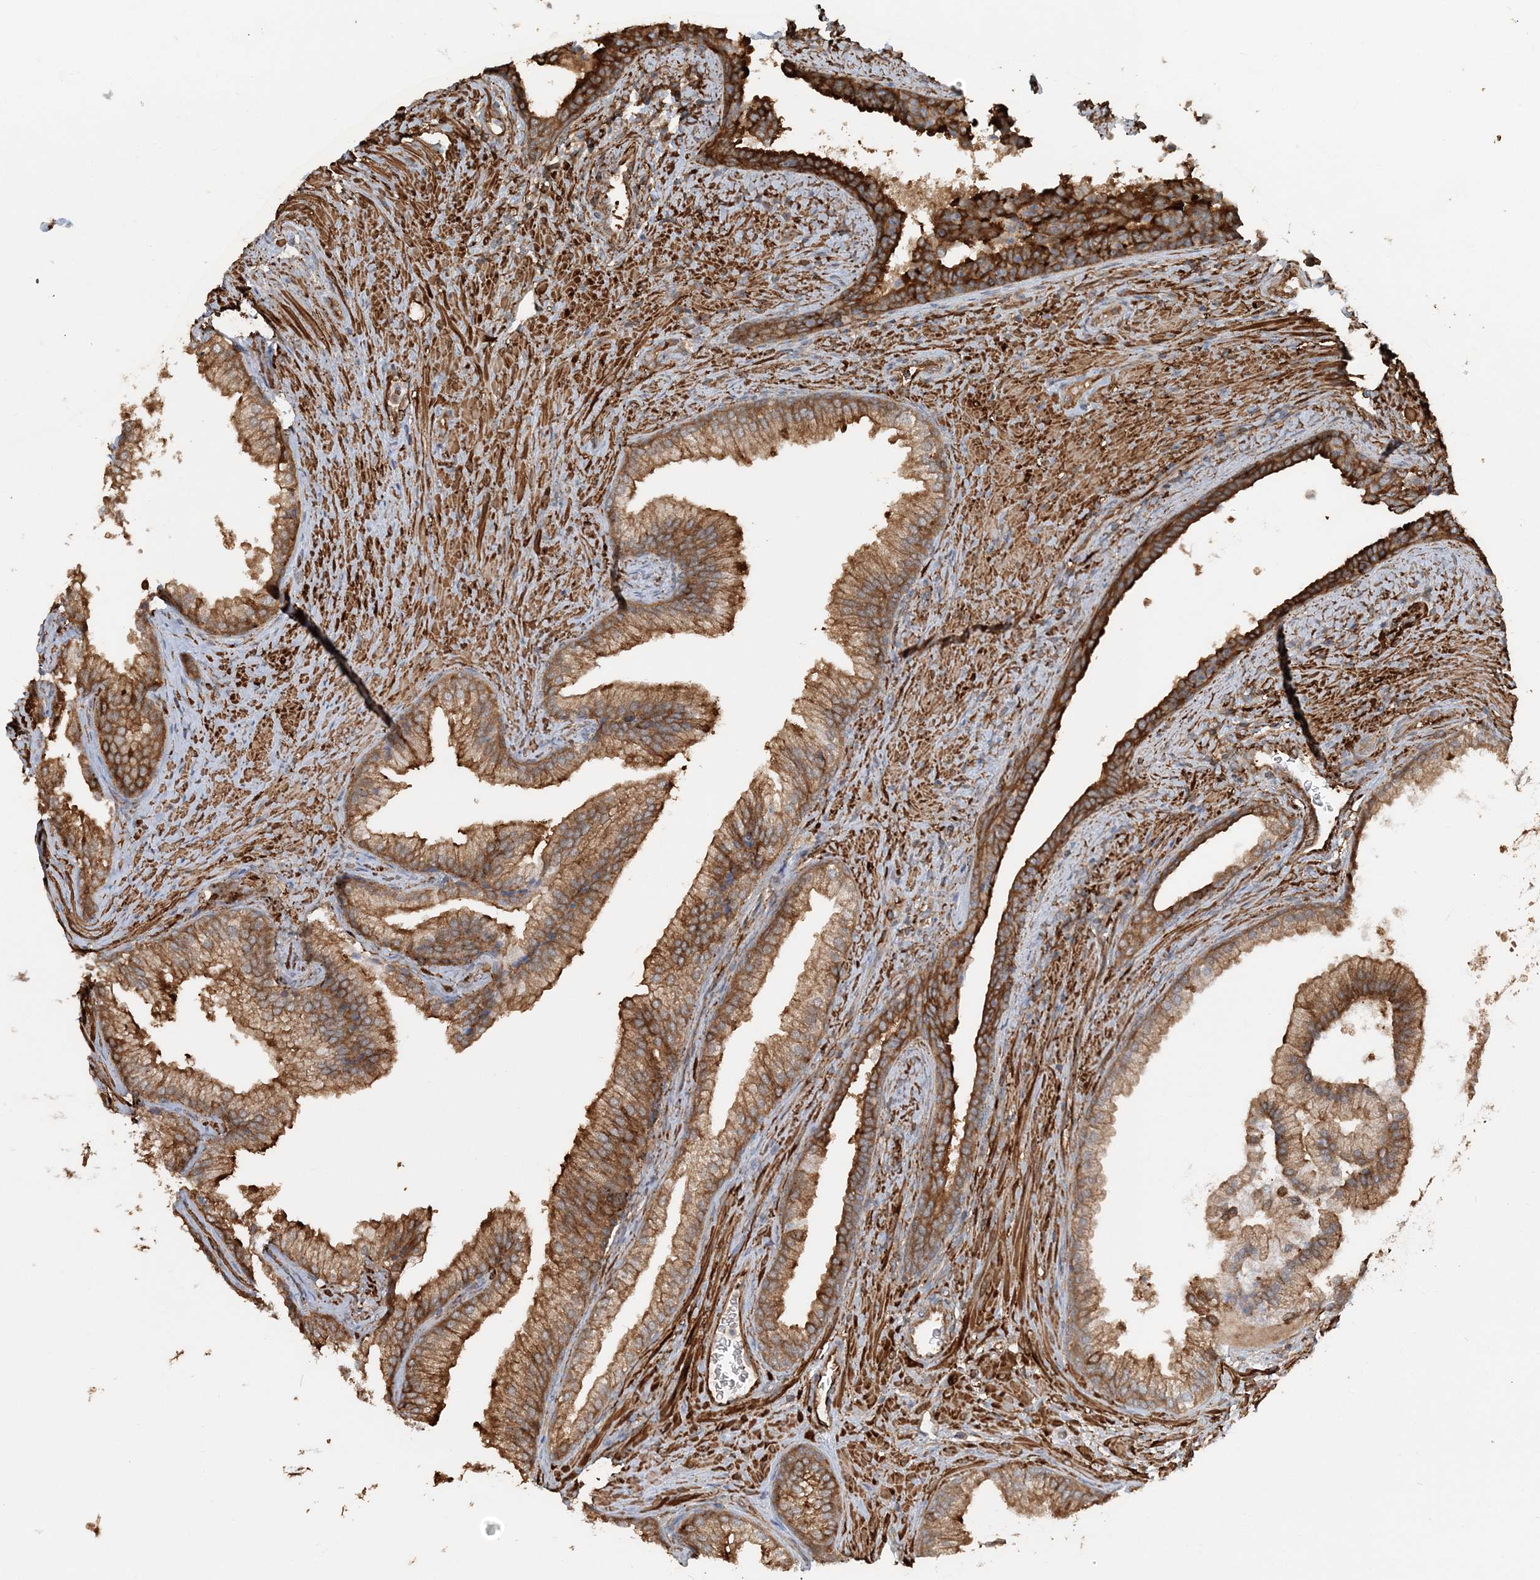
{"staining": {"intensity": "moderate", "quantity": ">75%", "location": "cytoplasmic/membranous"}, "tissue": "prostate", "cell_type": "Glandular cells", "image_type": "normal", "snomed": [{"axis": "morphology", "description": "Normal tissue, NOS"}, {"axis": "topography", "description": "Prostate"}], "caption": "A brown stain shows moderate cytoplasmic/membranous expression of a protein in glandular cells of normal prostate. (Brightfield microscopy of DAB IHC at high magnification).", "gene": "DSTN", "patient": {"sex": "male", "age": 76}}